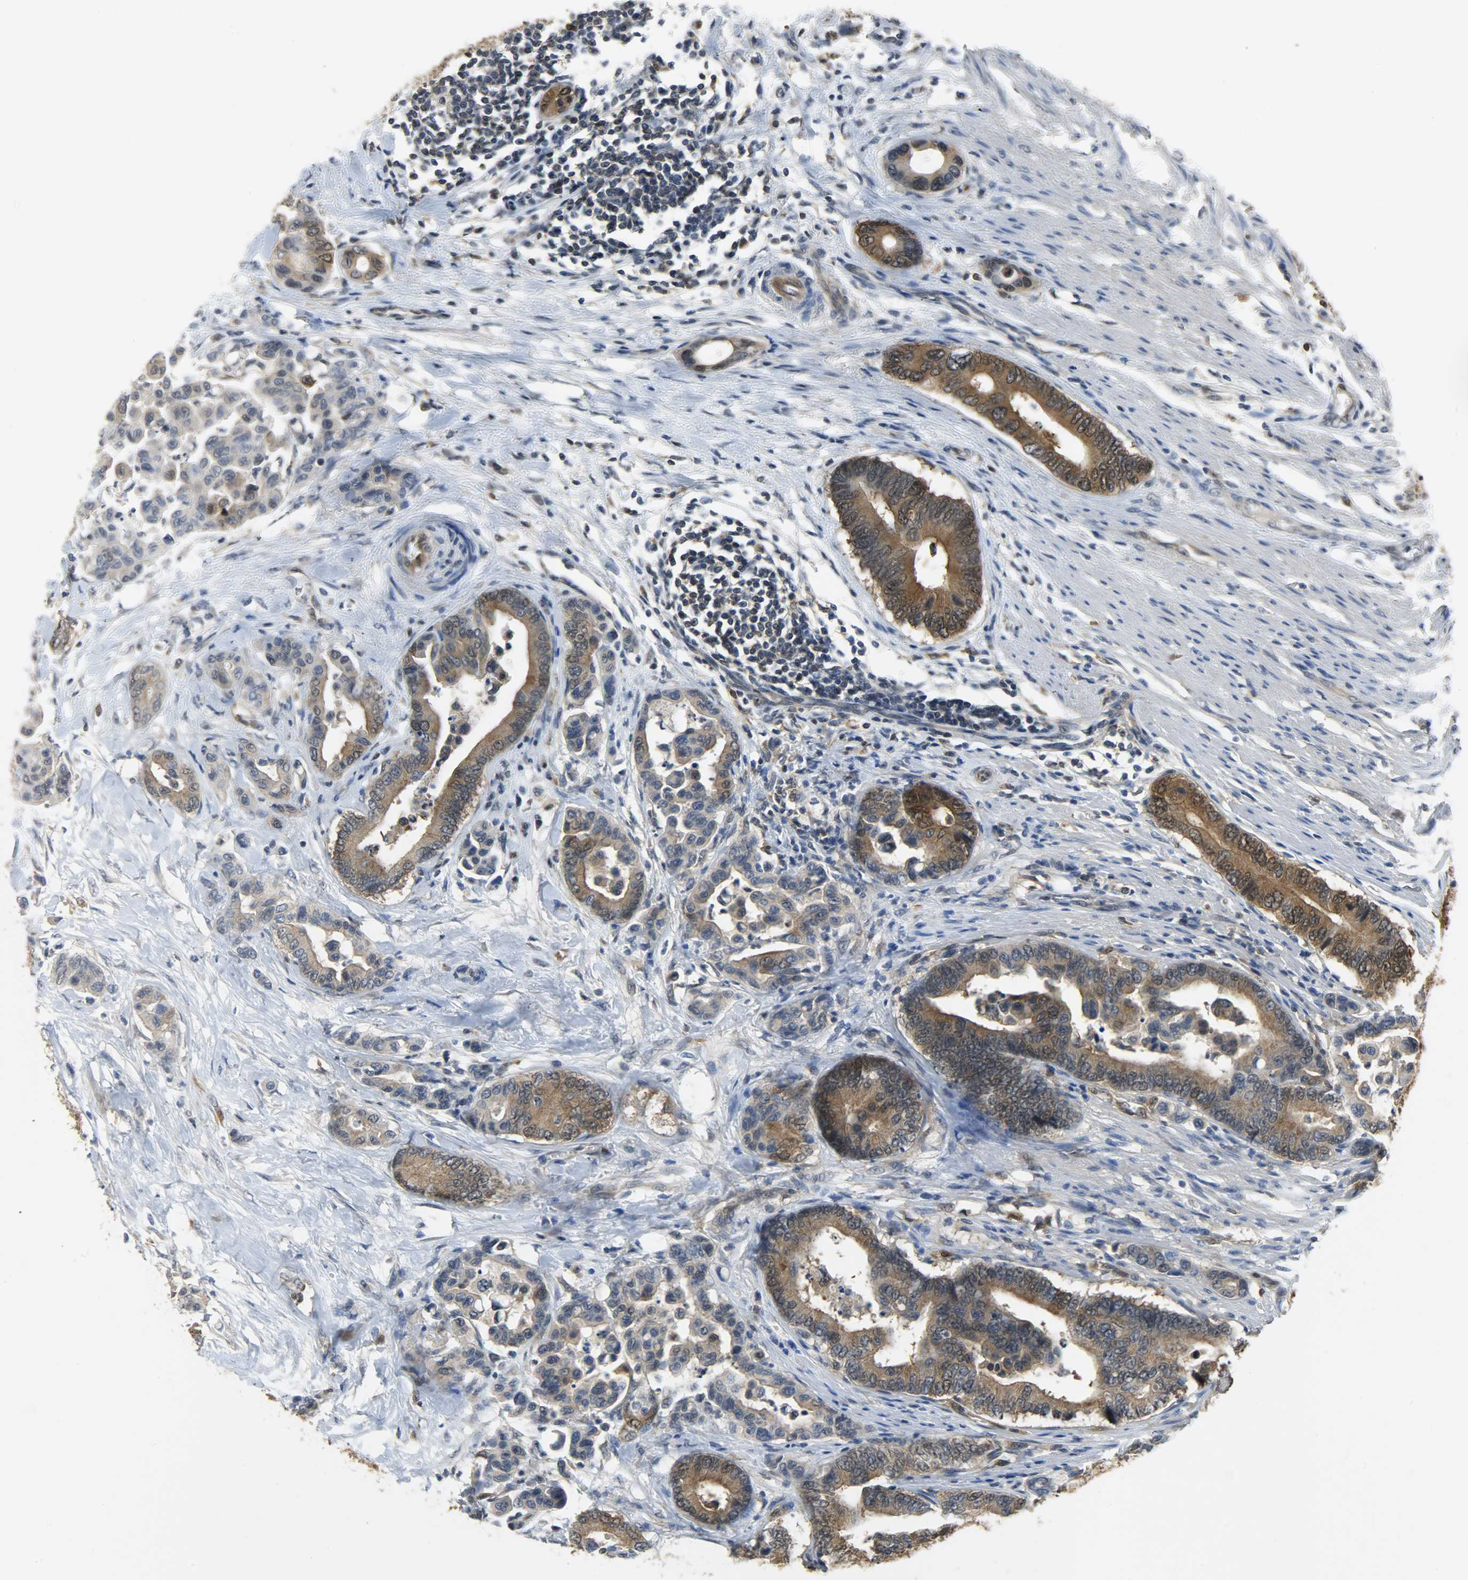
{"staining": {"intensity": "strong", "quantity": ">75%", "location": "cytoplasmic/membranous,nuclear"}, "tissue": "colorectal cancer", "cell_type": "Tumor cells", "image_type": "cancer", "snomed": [{"axis": "morphology", "description": "Normal tissue, NOS"}, {"axis": "morphology", "description": "Adenocarcinoma, NOS"}, {"axis": "topography", "description": "Colon"}], "caption": "Adenocarcinoma (colorectal) stained with immunohistochemistry reveals strong cytoplasmic/membranous and nuclear positivity in about >75% of tumor cells.", "gene": "EIF4EBP1", "patient": {"sex": "male", "age": 82}}